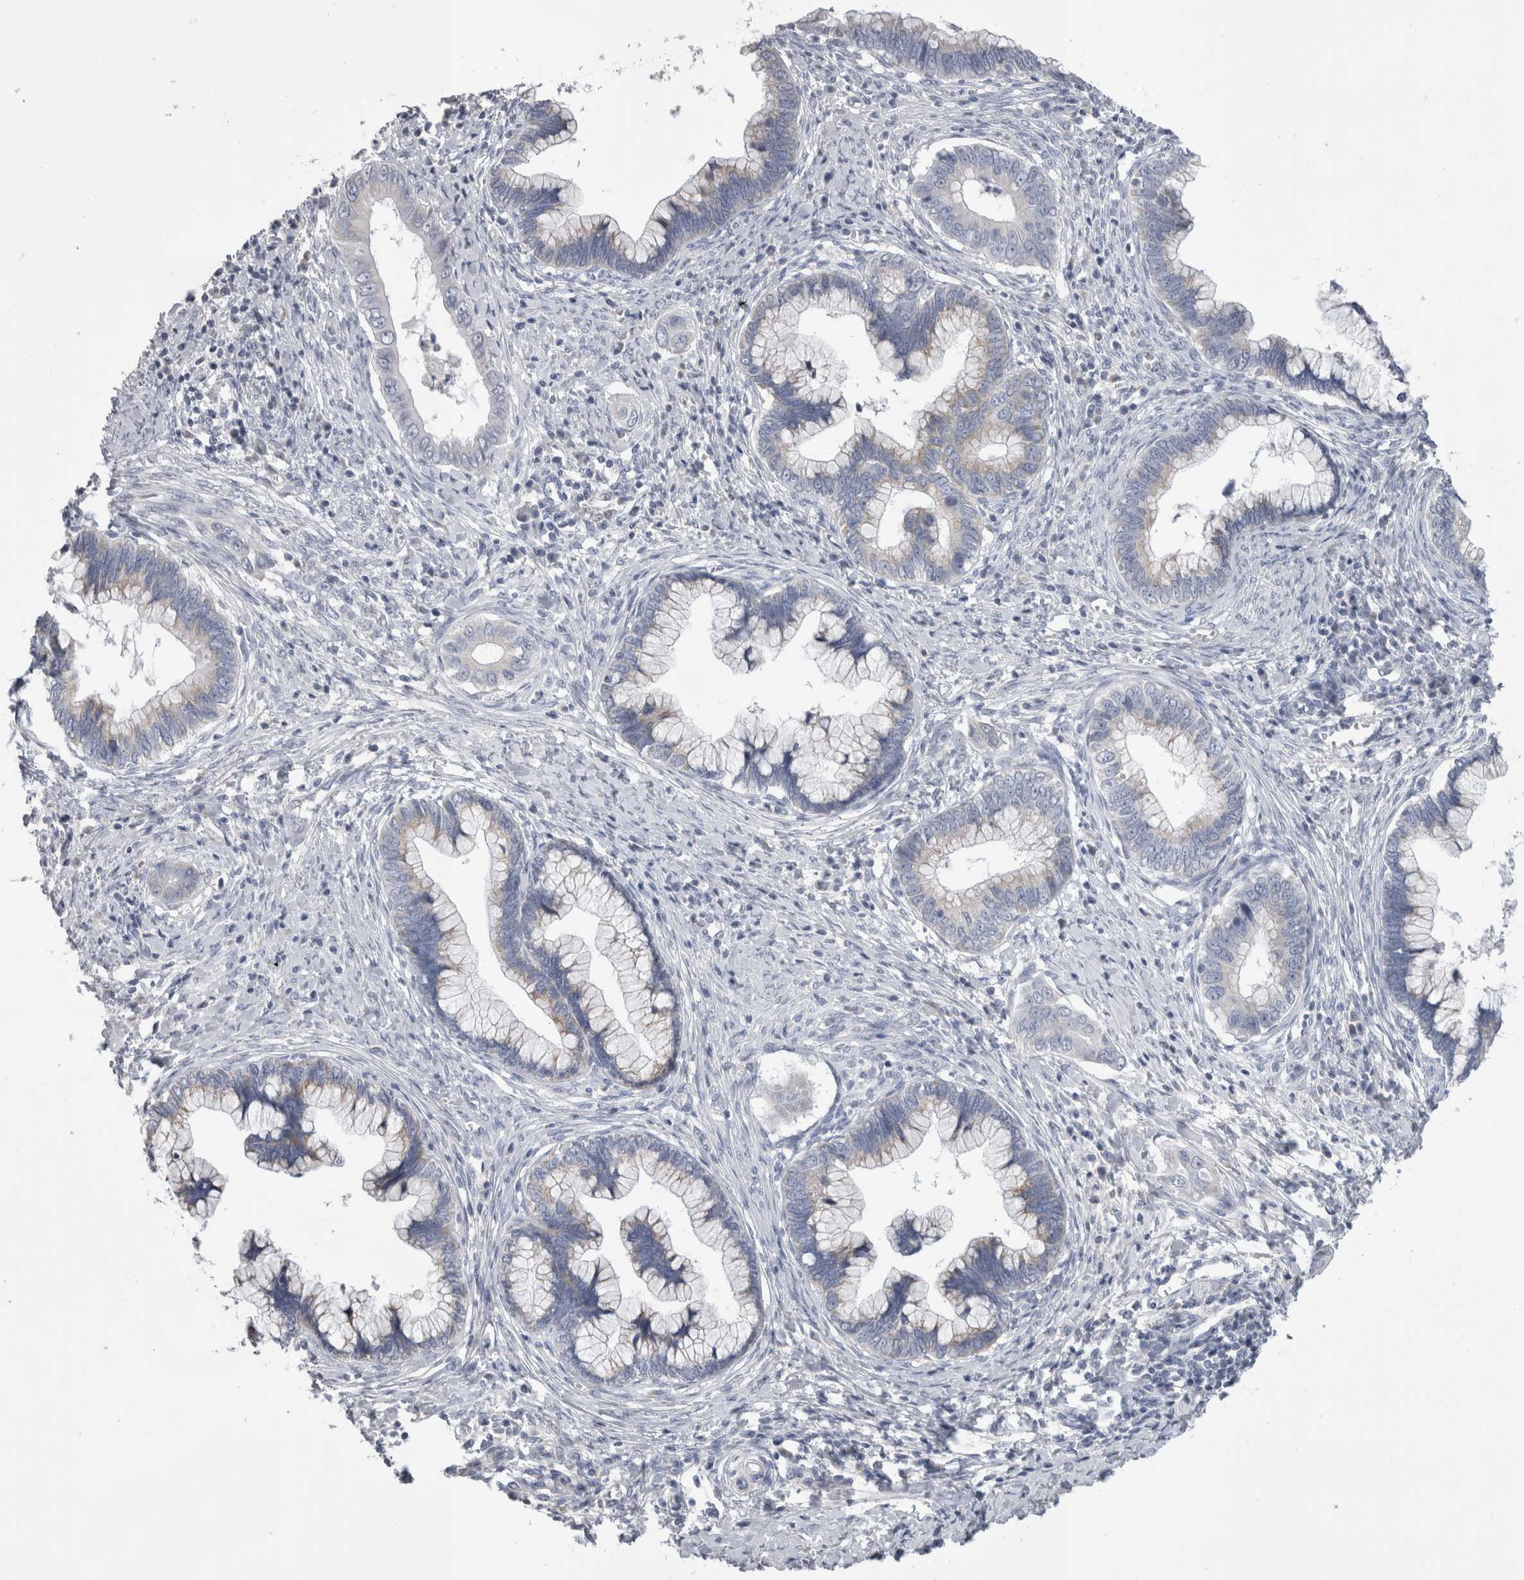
{"staining": {"intensity": "weak", "quantity": "<25%", "location": "cytoplasmic/membranous"}, "tissue": "cervical cancer", "cell_type": "Tumor cells", "image_type": "cancer", "snomed": [{"axis": "morphology", "description": "Adenocarcinoma, NOS"}, {"axis": "topography", "description": "Cervix"}], "caption": "IHC of cervical adenocarcinoma demonstrates no staining in tumor cells.", "gene": "DHRS4", "patient": {"sex": "female", "age": 44}}